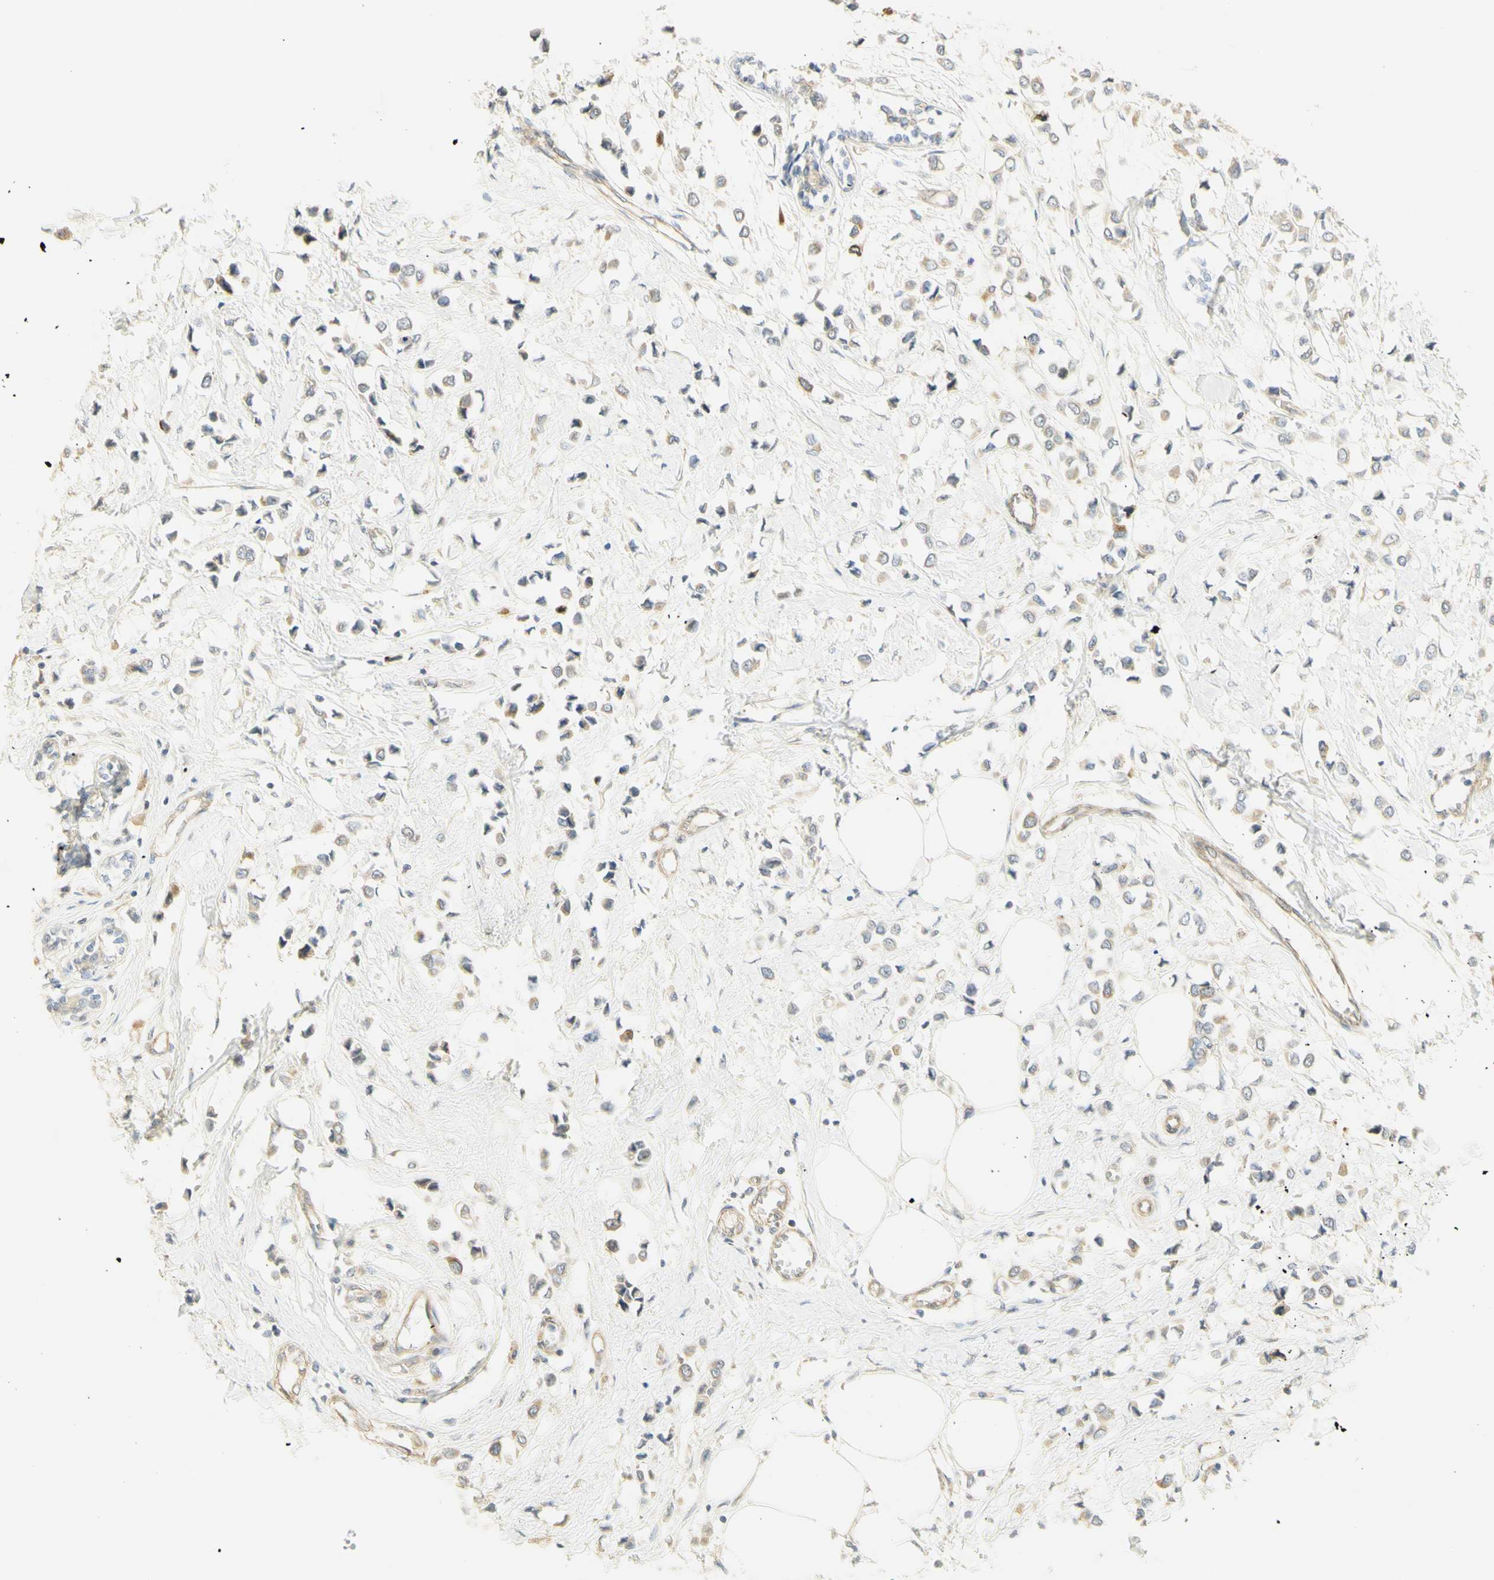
{"staining": {"intensity": "weak", "quantity": "25%-75%", "location": "cytoplasmic/membranous"}, "tissue": "breast cancer", "cell_type": "Tumor cells", "image_type": "cancer", "snomed": [{"axis": "morphology", "description": "Lobular carcinoma"}, {"axis": "topography", "description": "Breast"}], "caption": "DAB (3,3'-diaminobenzidine) immunohistochemical staining of human breast cancer demonstrates weak cytoplasmic/membranous protein staining in approximately 25%-75% of tumor cells.", "gene": "KIF11", "patient": {"sex": "female", "age": 51}}